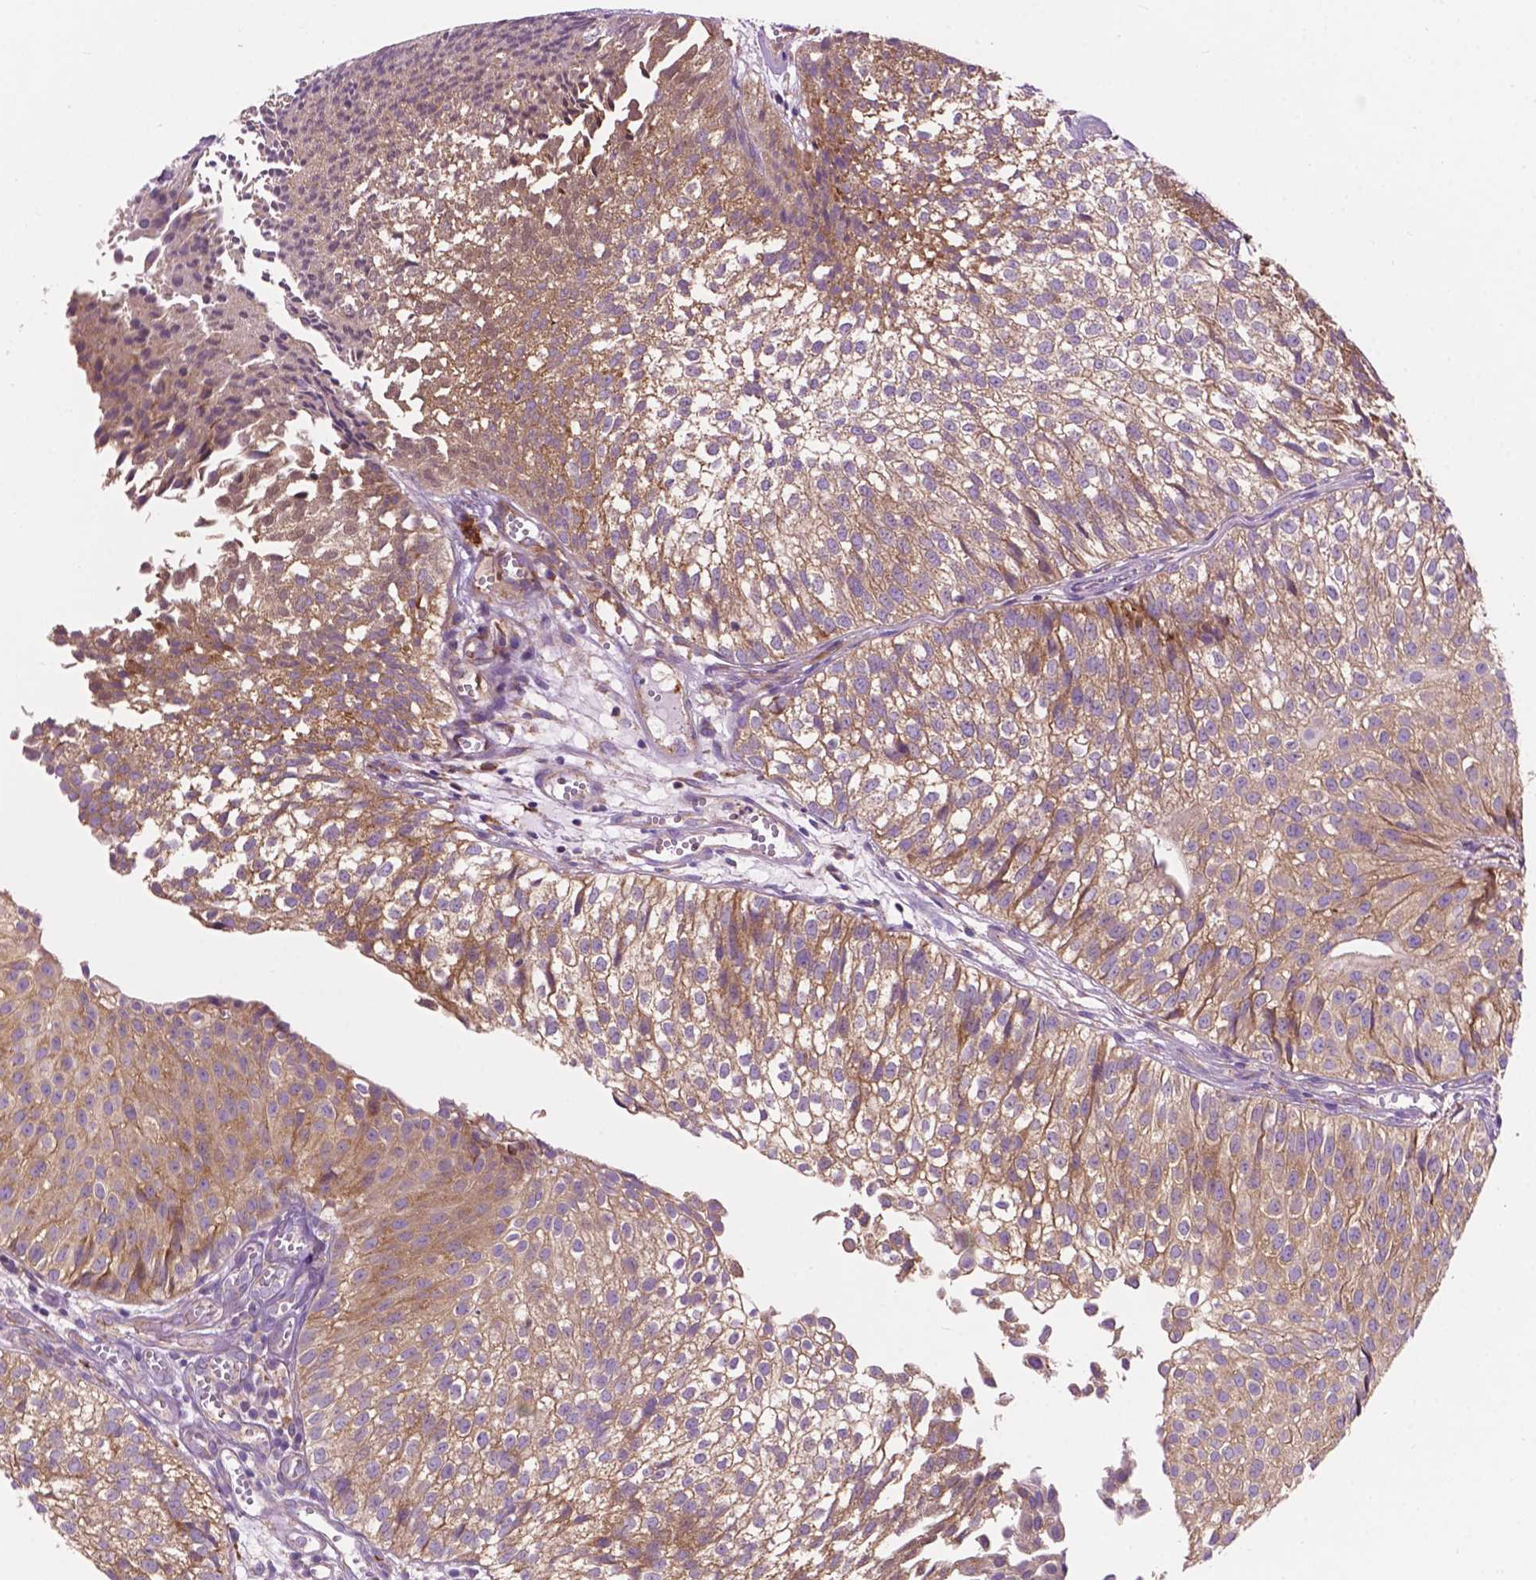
{"staining": {"intensity": "weak", "quantity": ">75%", "location": "cytoplasmic/membranous"}, "tissue": "urothelial cancer", "cell_type": "Tumor cells", "image_type": "cancer", "snomed": [{"axis": "morphology", "description": "Urothelial carcinoma, Low grade"}, {"axis": "topography", "description": "Urinary bladder"}], "caption": "IHC of low-grade urothelial carcinoma exhibits low levels of weak cytoplasmic/membranous positivity in about >75% of tumor cells.", "gene": "RPL37A", "patient": {"sex": "male", "age": 70}}